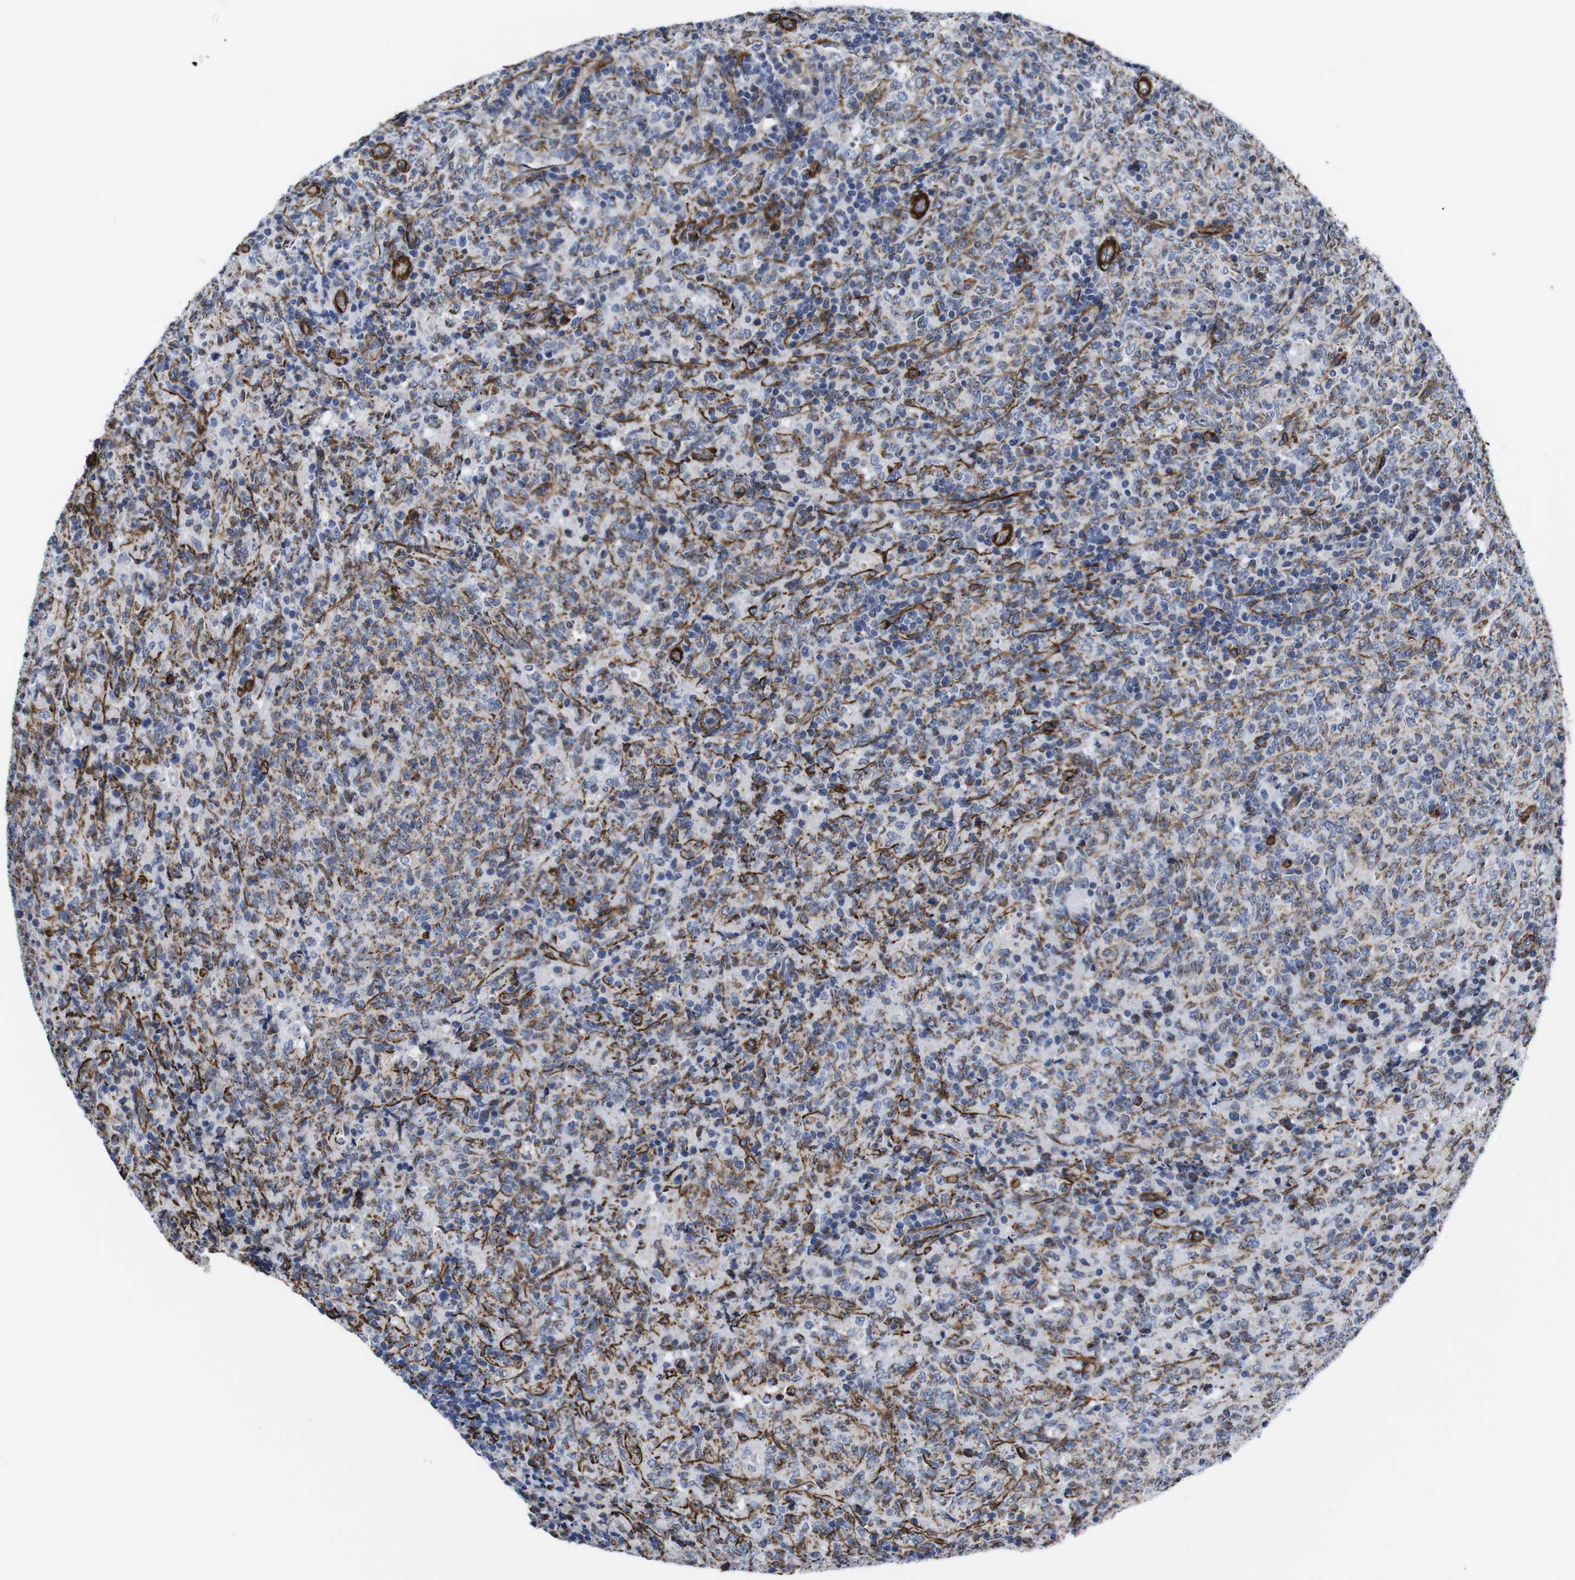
{"staining": {"intensity": "moderate", "quantity": "<25%", "location": "cytoplasmic/membranous"}, "tissue": "lymphoma", "cell_type": "Tumor cells", "image_type": "cancer", "snomed": [{"axis": "morphology", "description": "Malignant lymphoma, non-Hodgkin's type, High grade"}, {"axis": "topography", "description": "Tonsil"}], "caption": "This is an image of IHC staining of malignant lymphoma, non-Hodgkin's type (high-grade), which shows moderate expression in the cytoplasmic/membranous of tumor cells.", "gene": "WNT10A", "patient": {"sex": "female", "age": 36}}